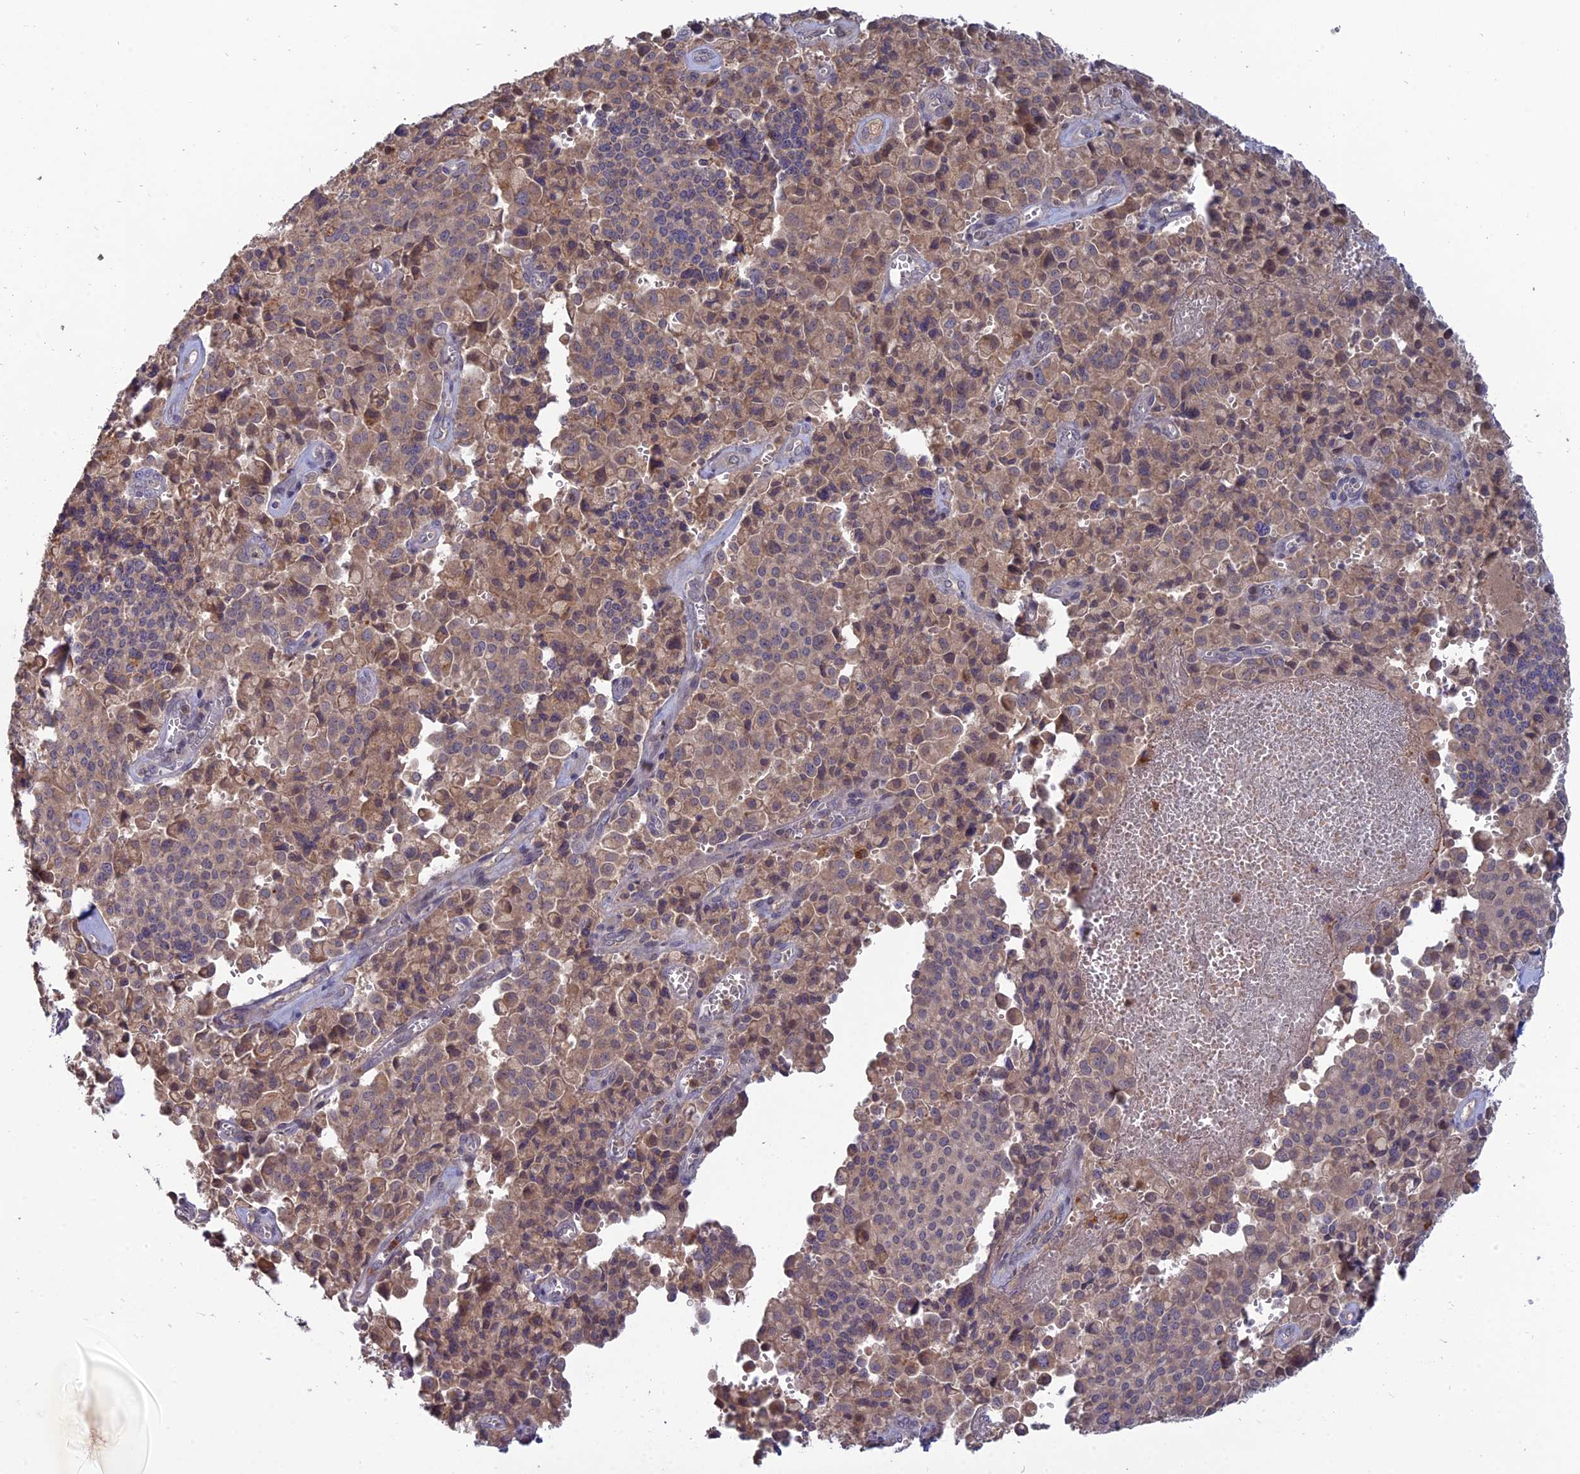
{"staining": {"intensity": "moderate", "quantity": ">75%", "location": "cytoplasmic/membranous"}, "tissue": "pancreatic cancer", "cell_type": "Tumor cells", "image_type": "cancer", "snomed": [{"axis": "morphology", "description": "Adenocarcinoma, NOS"}, {"axis": "topography", "description": "Pancreas"}], "caption": "Brown immunohistochemical staining in human pancreatic cancer (adenocarcinoma) displays moderate cytoplasmic/membranous positivity in approximately >75% of tumor cells.", "gene": "TMEM208", "patient": {"sex": "male", "age": 65}}